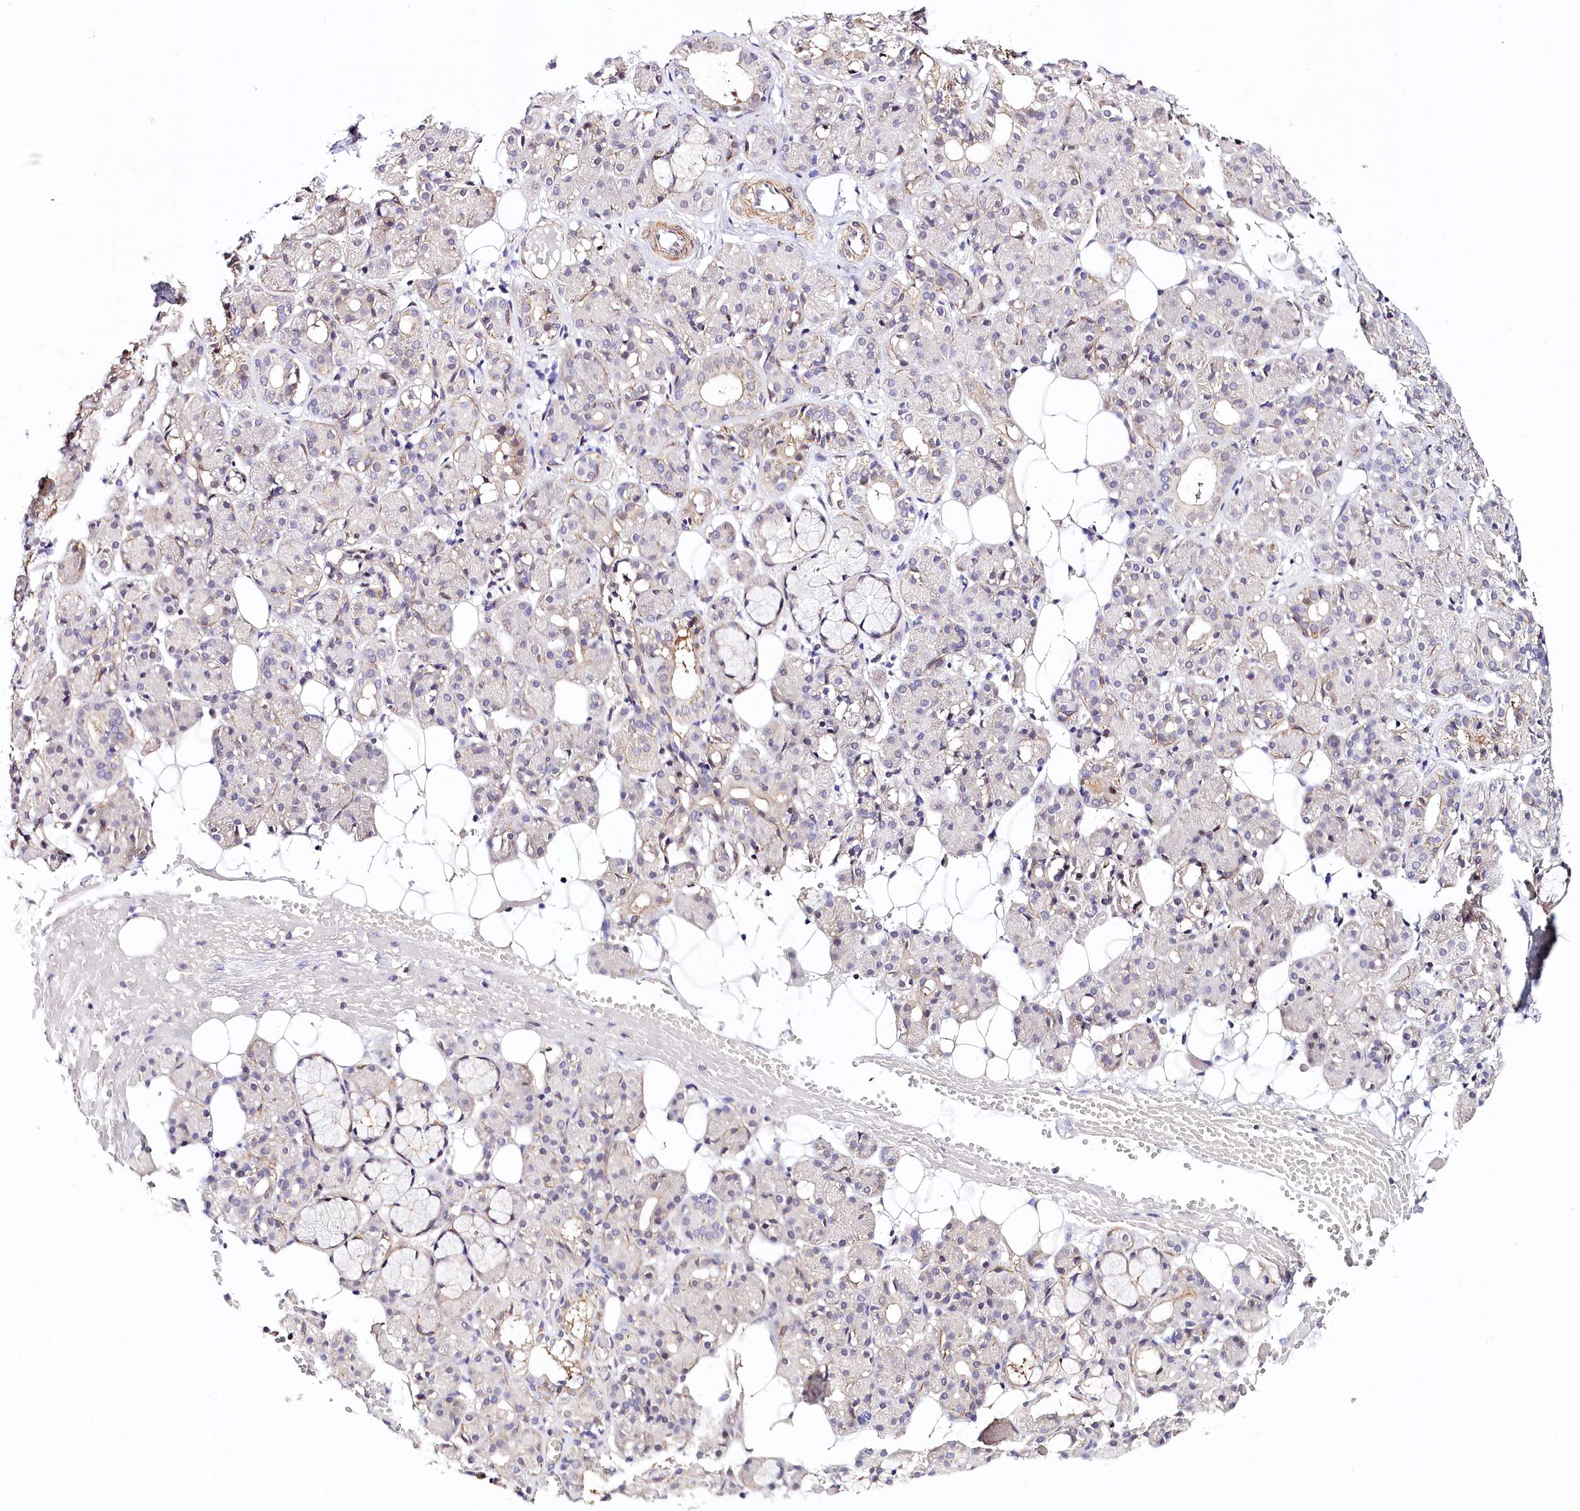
{"staining": {"intensity": "negative", "quantity": "none", "location": "none"}, "tissue": "salivary gland", "cell_type": "Glandular cells", "image_type": "normal", "snomed": [{"axis": "morphology", "description": "Normal tissue, NOS"}, {"axis": "topography", "description": "Salivary gland"}], "caption": "This micrograph is of benign salivary gland stained with IHC to label a protein in brown with the nuclei are counter-stained blue. There is no expression in glandular cells. Brightfield microscopy of immunohistochemistry stained with DAB (brown) and hematoxylin (blue), captured at high magnification.", "gene": "PPP2R5B", "patient": {"sex": "male", "age": 63}}